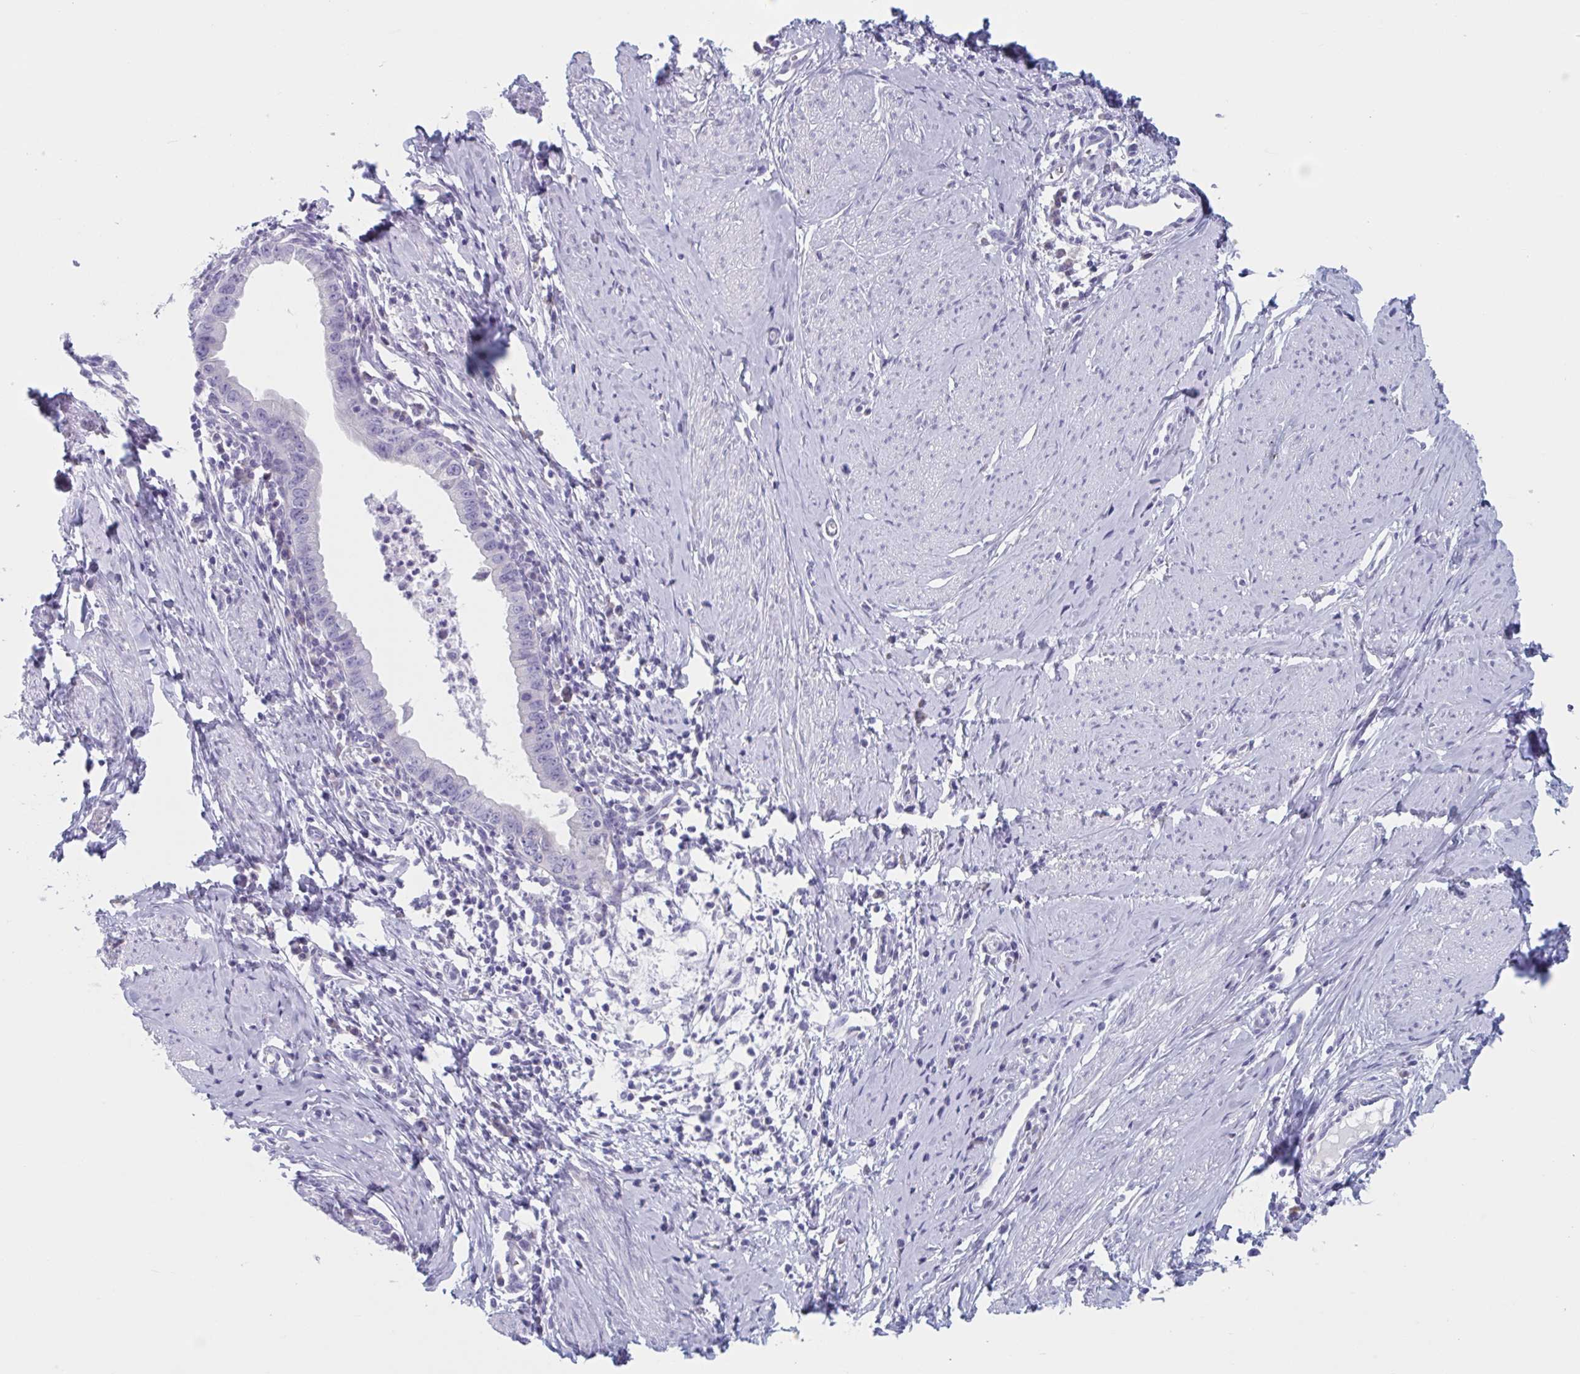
{"staining": {"intensity": "negative", "quantity": "none", "location": "none"}, "tissue": "cervical cancer", "cell_type": "Tumor cells", "image_type": "cancer", "snomed": [{"axis": "morphology", "description": "Adenocarcinoma, NOS"}, {"axis": "topography", "description": "Cervix"}], "caption": "Adenocarcinoma (cervical) was stained to show a protein in brown. There is no significant positivity in tumor cells.", "gene": "HSD11B2", "patient": {"sex": "female", "age": 36}}